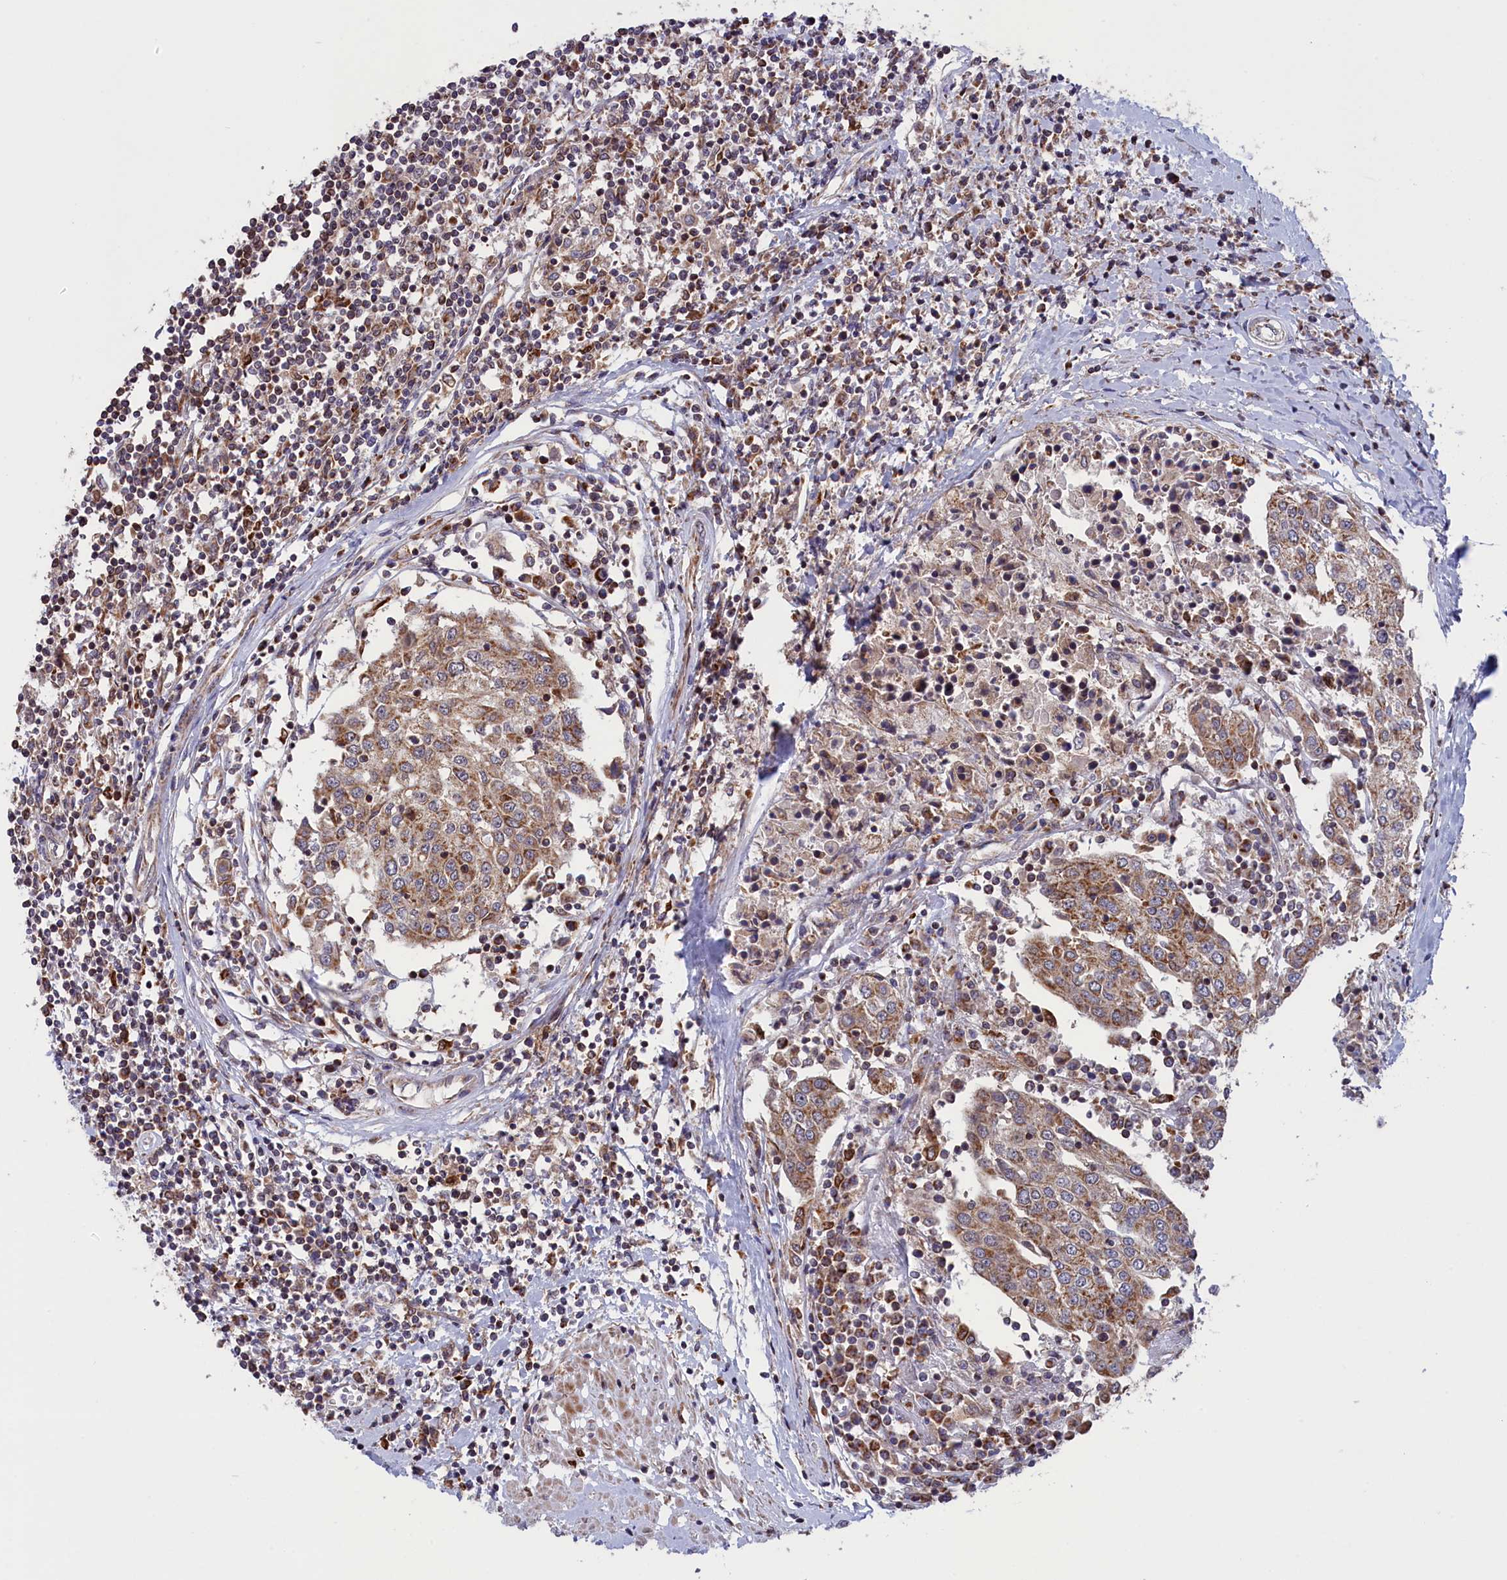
{"staining": {"intensity": "moderate", "quantity": ">75%", "location": "cytoplasmic/membranous"}, "tissue": "urothelial cancer", "cell_type": "Tumor cells", "image_type": "cancer", "snomed": [{"axis": "morphology", "description": "Urothelial carcinoma, High grade"}, {"axis": "topography", "description": "Urinary bladder"}], "caption": "The histopathology image exhibits a brown stain indicating the presence of a protein in the cytoplasmic/membranous of tumor cells in urothelial carcinoma (high-grade).", "gene": "TIMM44", "patient": {"sex": "female", "age": 85}}